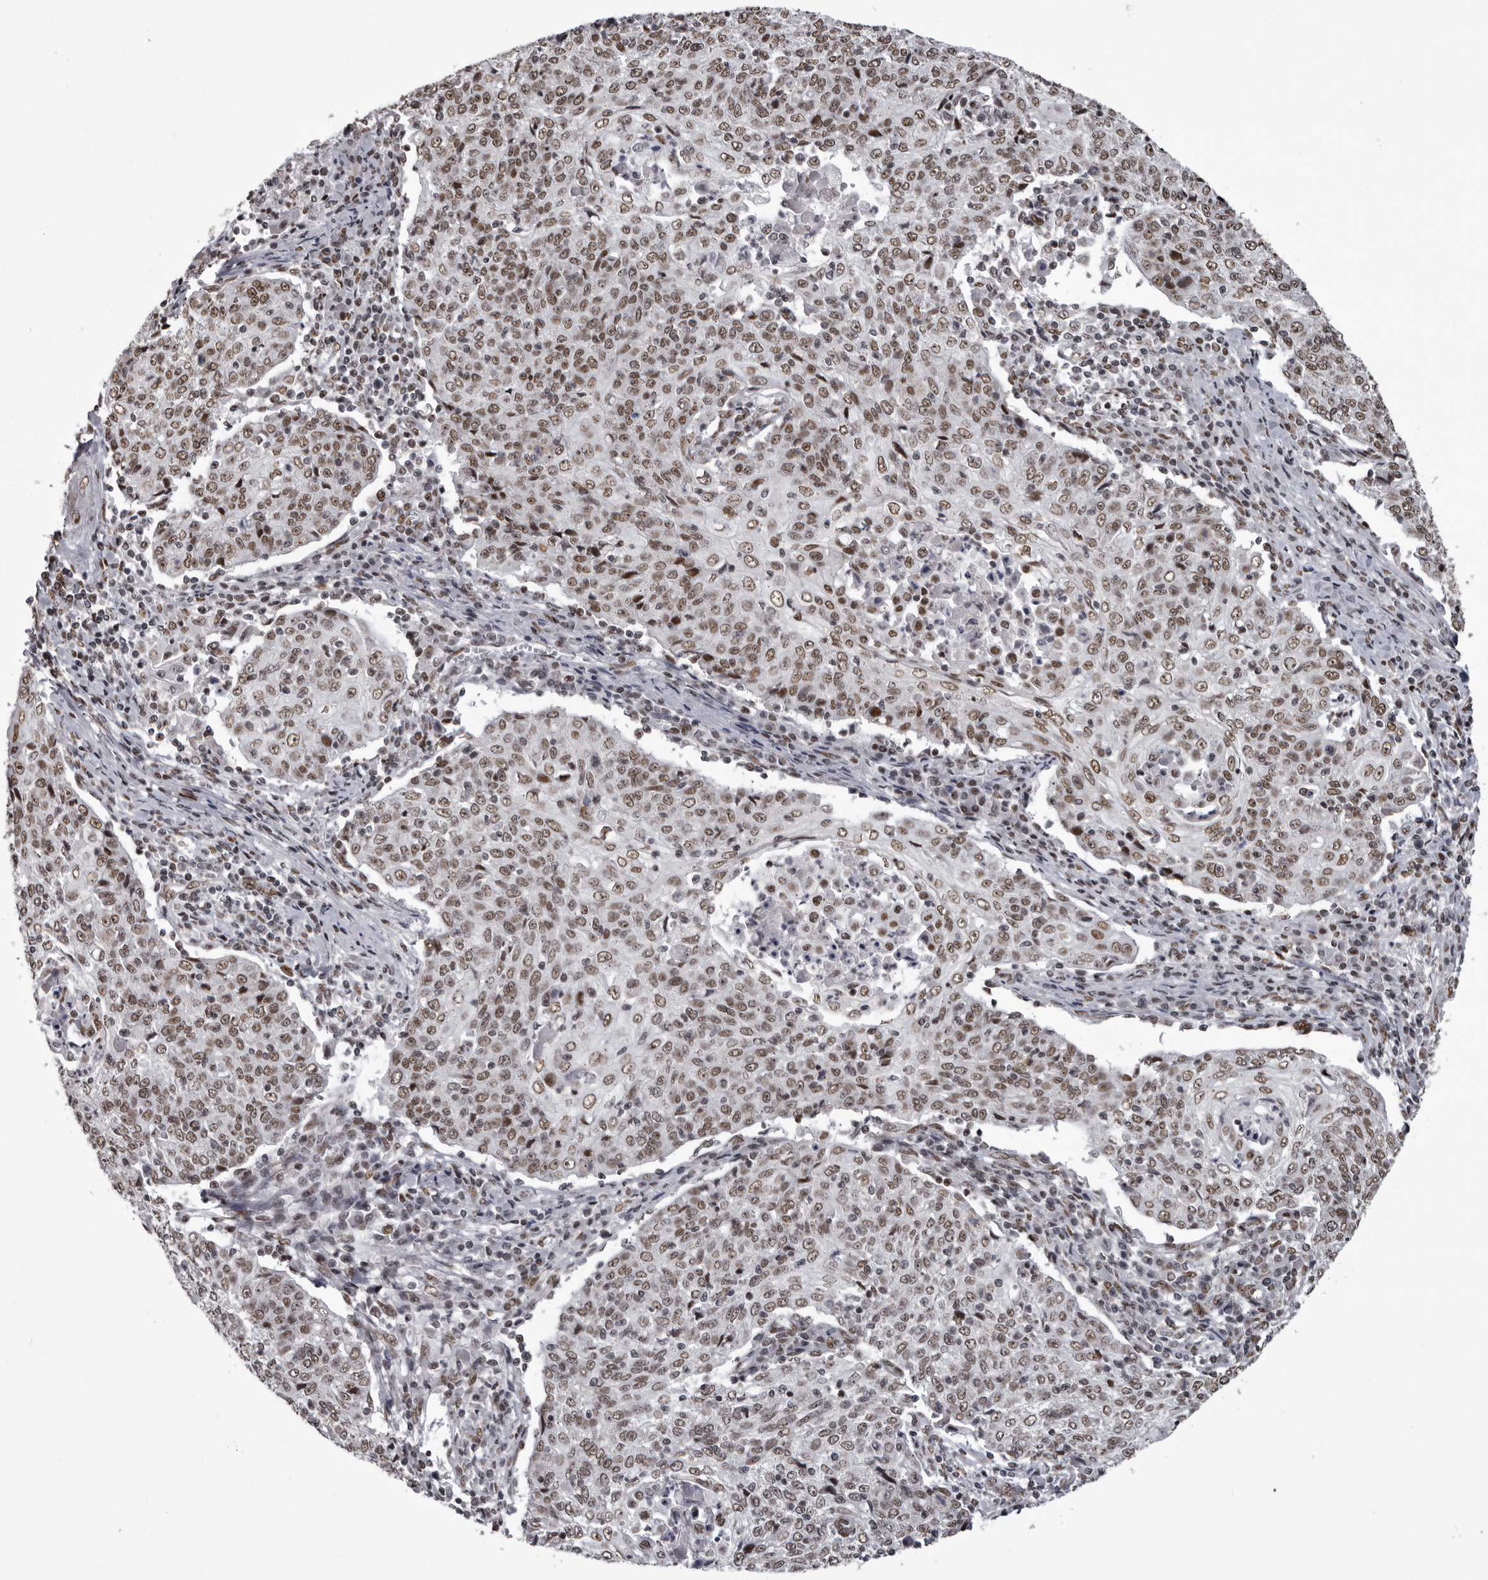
{"staining": {"intensity": "moderate", "quantity": ">75%", "location": "nuclear"}, "tissue": "cervical cancer", "cell_type": "Tumor cells", "image_type": "cancer", "snomed": [{"axis": "morphology", "description": "Squamous cell carcinoma, NOS"}, {"axis": "topography", "description": "Cervix"}], "caption": "Tumor cells exhibit medium levels of moderate nuclear staining in approximately >75% of cells in human squamous cell carcinoma (cervical).", "gene": "NUMA1", "patient": {"sex": "female", "age": 48}}